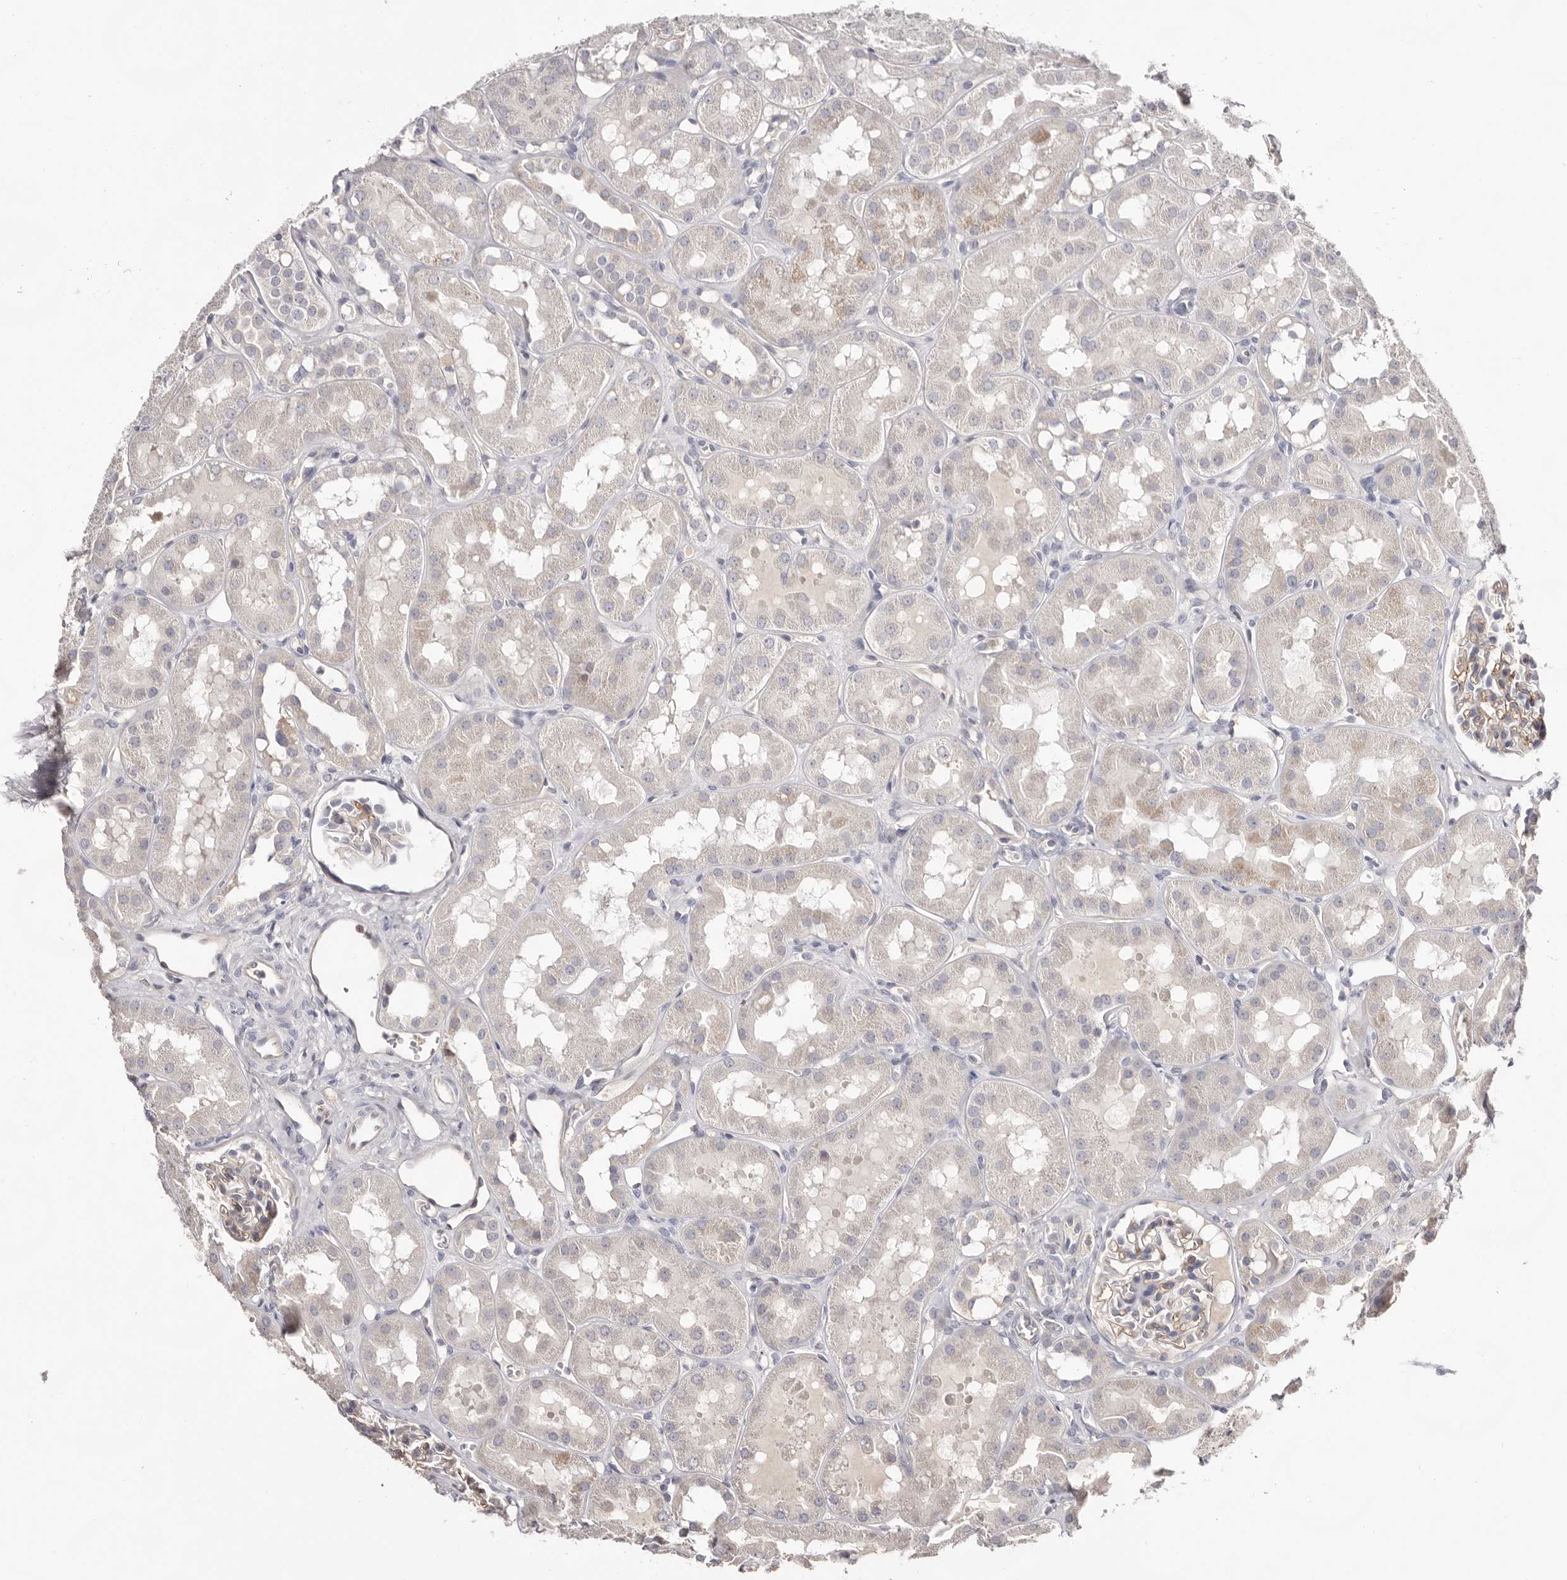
{"staining": {"intensity": "negative", "quantity": "none", "location": "none"}, "tissue": "kidney", "cell_type": "Cells in glomeruli", "image_type": "normal", "snomed": [{"axis": "morphology", "description": "Normal tissue, NOS"}, {"axis": "topography", "description": "Kidney"}], "caption": "Immunohistochemistry micrograph of unremarkable human kidney stained for a protein (brown), which reveals no positivity in cells in glomeruli. Brightfield microscopy of IHC stained with DAB (3,3'-diaminobenzidine) (brown) and hematoxylin (blue), captured at high magnification.", "gene": "MMACHC", "patient": {"sex": "male", "age": 16}}